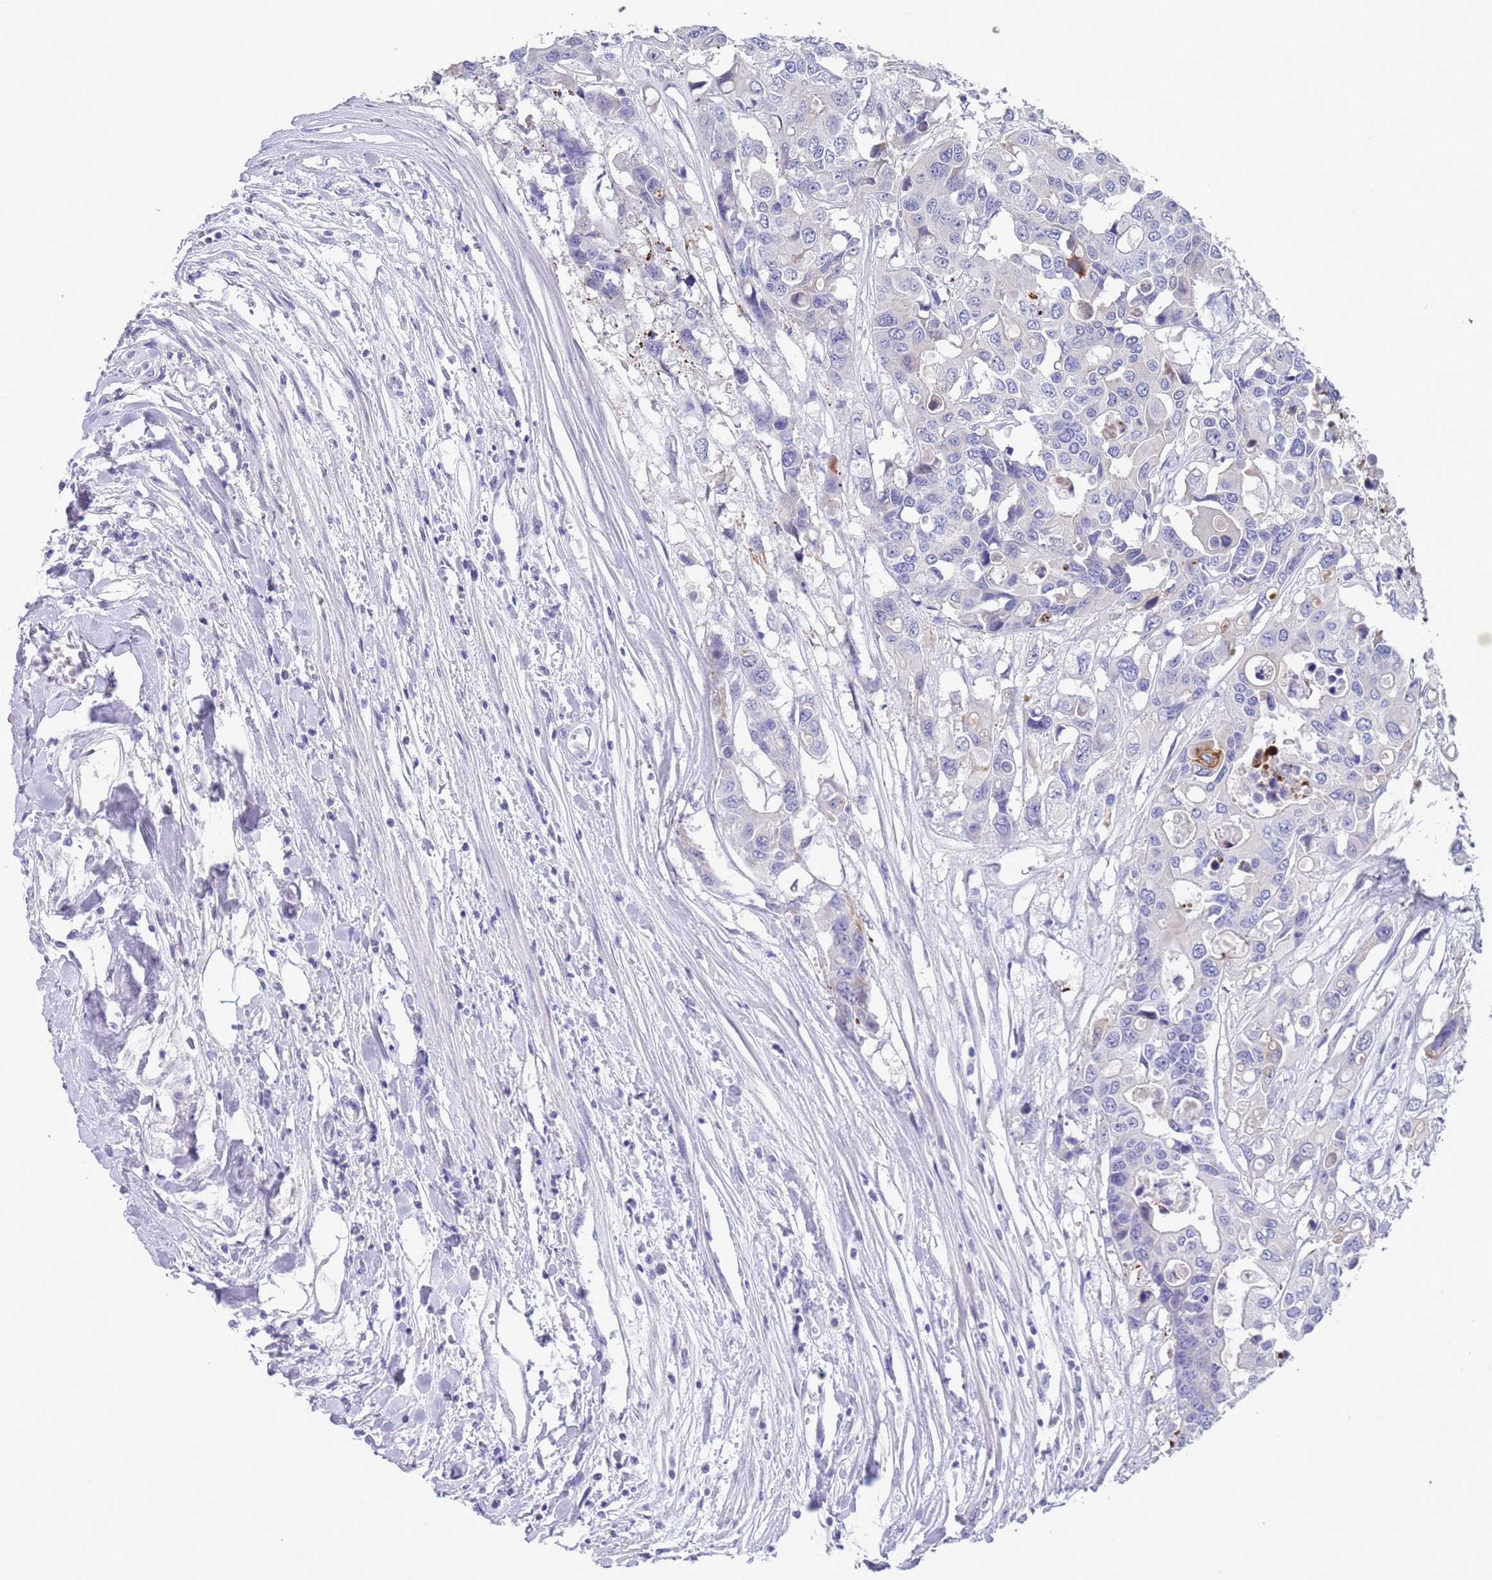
{"staining": {"intensity": "negative", "quantity": "none", "location": "none"}, "tissue": "colorectal cancer", "cell_type": "Tumor cells", "image_type": "cancer", "snomed": [{"axis": "morphology", "description": "Adenocarcinoma, NOS"}, {"axis": "topography", "description": "Colon"}], "caption": "A photomicrograph of human adenocarcinoma (colorectal) is negative for staining in tumor cells.", "gene": "SPIRE2", "patient": {"sex": "male", "age": 77}}